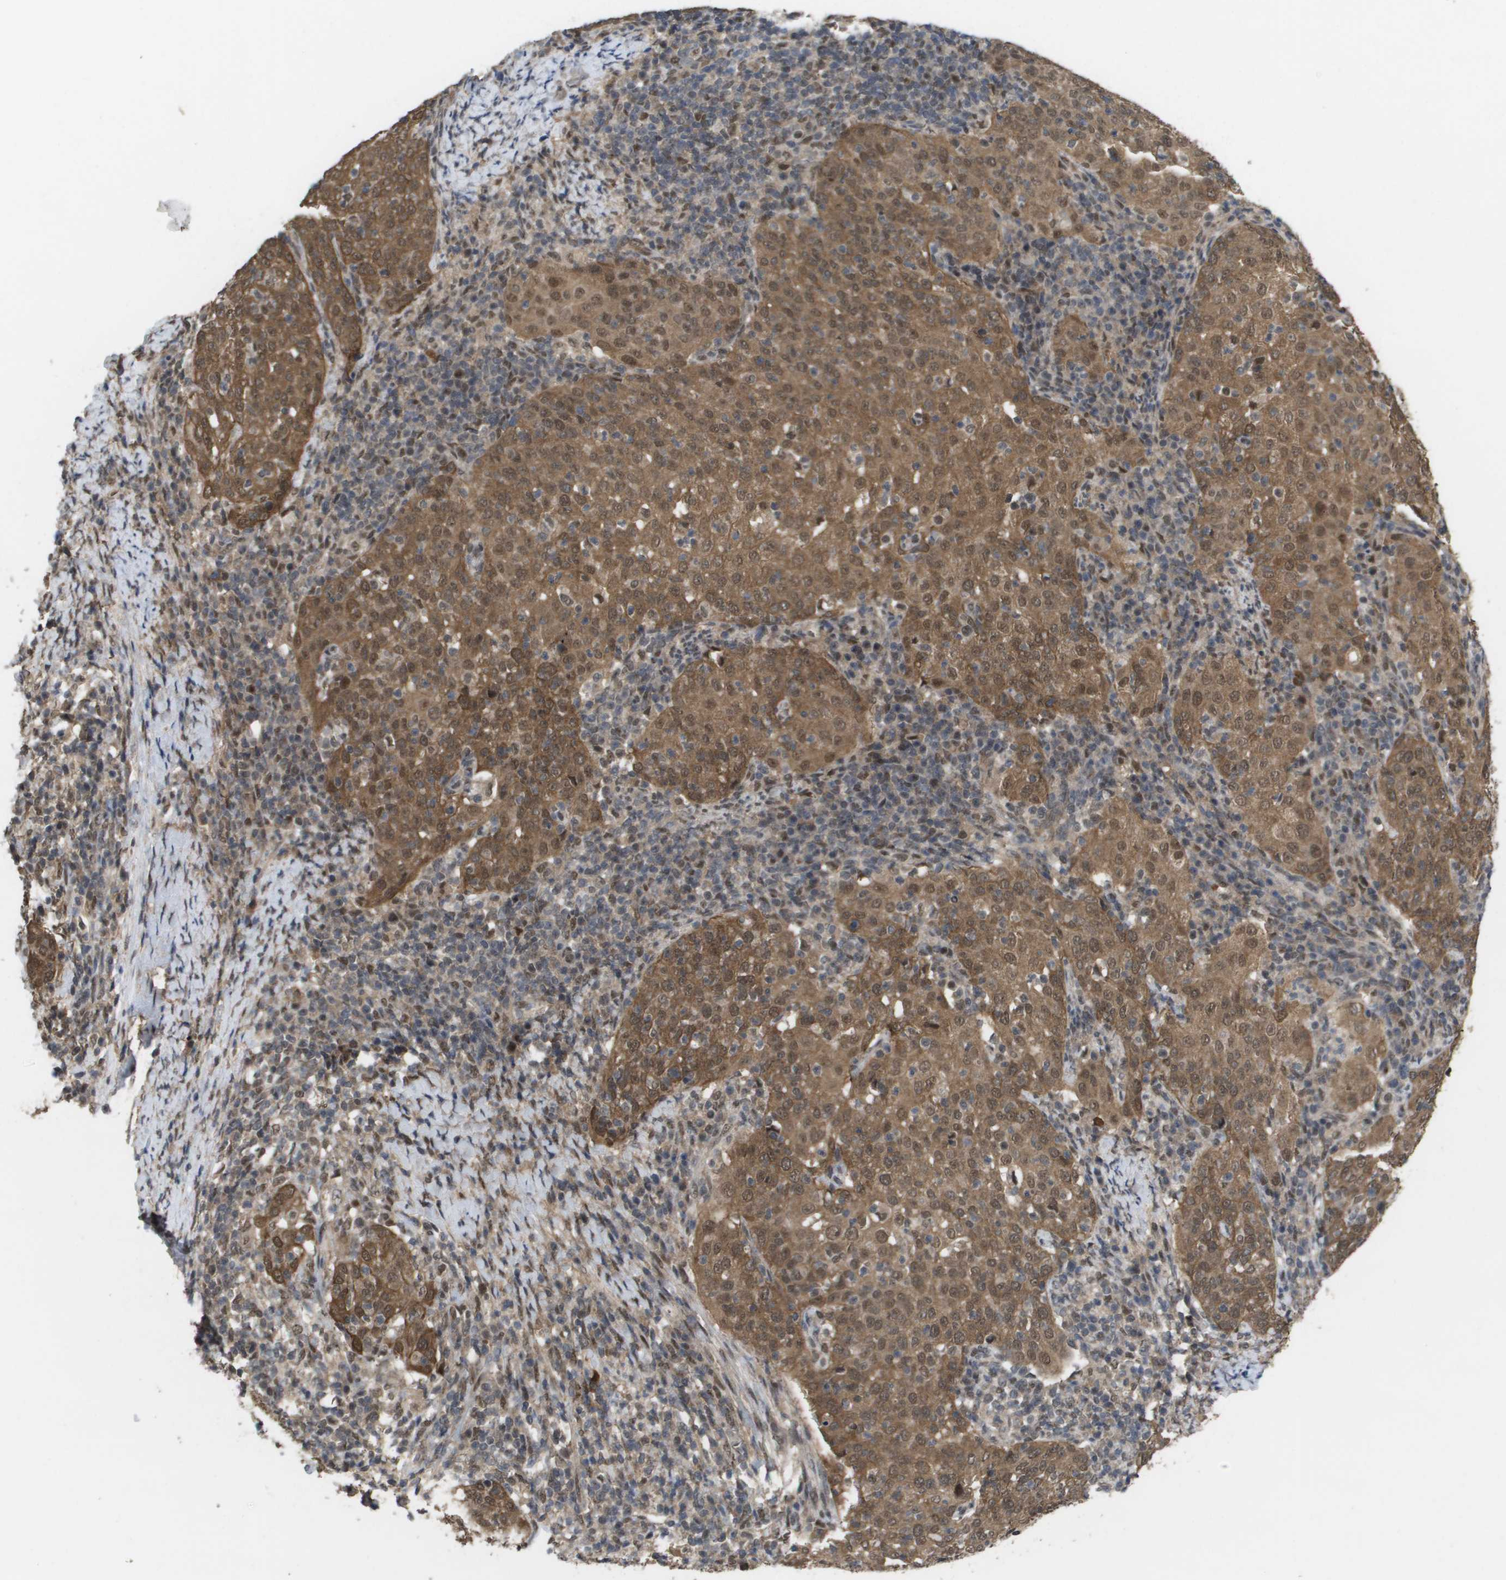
{"staining": {"intensity": "moderate", "quantity": ">75%", "location": "cytoplasmic/membranous,nuclear"}, "tissue": "cervical cancer", "cell_type": "Tumor cells", "image_type": "cancer", "snomed": [{"axis": "morphology", "description": "Squamous cell carcinoma, NOS"}, {"axis": "topography", "description": "Cervix"}], "caption": "High-magnification brightfield microscopy of cervical cancer stained with DAB (3,3'-diaminobenzidine) (brown) and counterstained with hematoxylin (blue). tumor cells exhibit moderate cytoplasmic/membranous and nuclear positivity is identified in approximately>75% of cells.", "gene": "AMBRA1", "patient": {"sex": "female", "age": 51}}